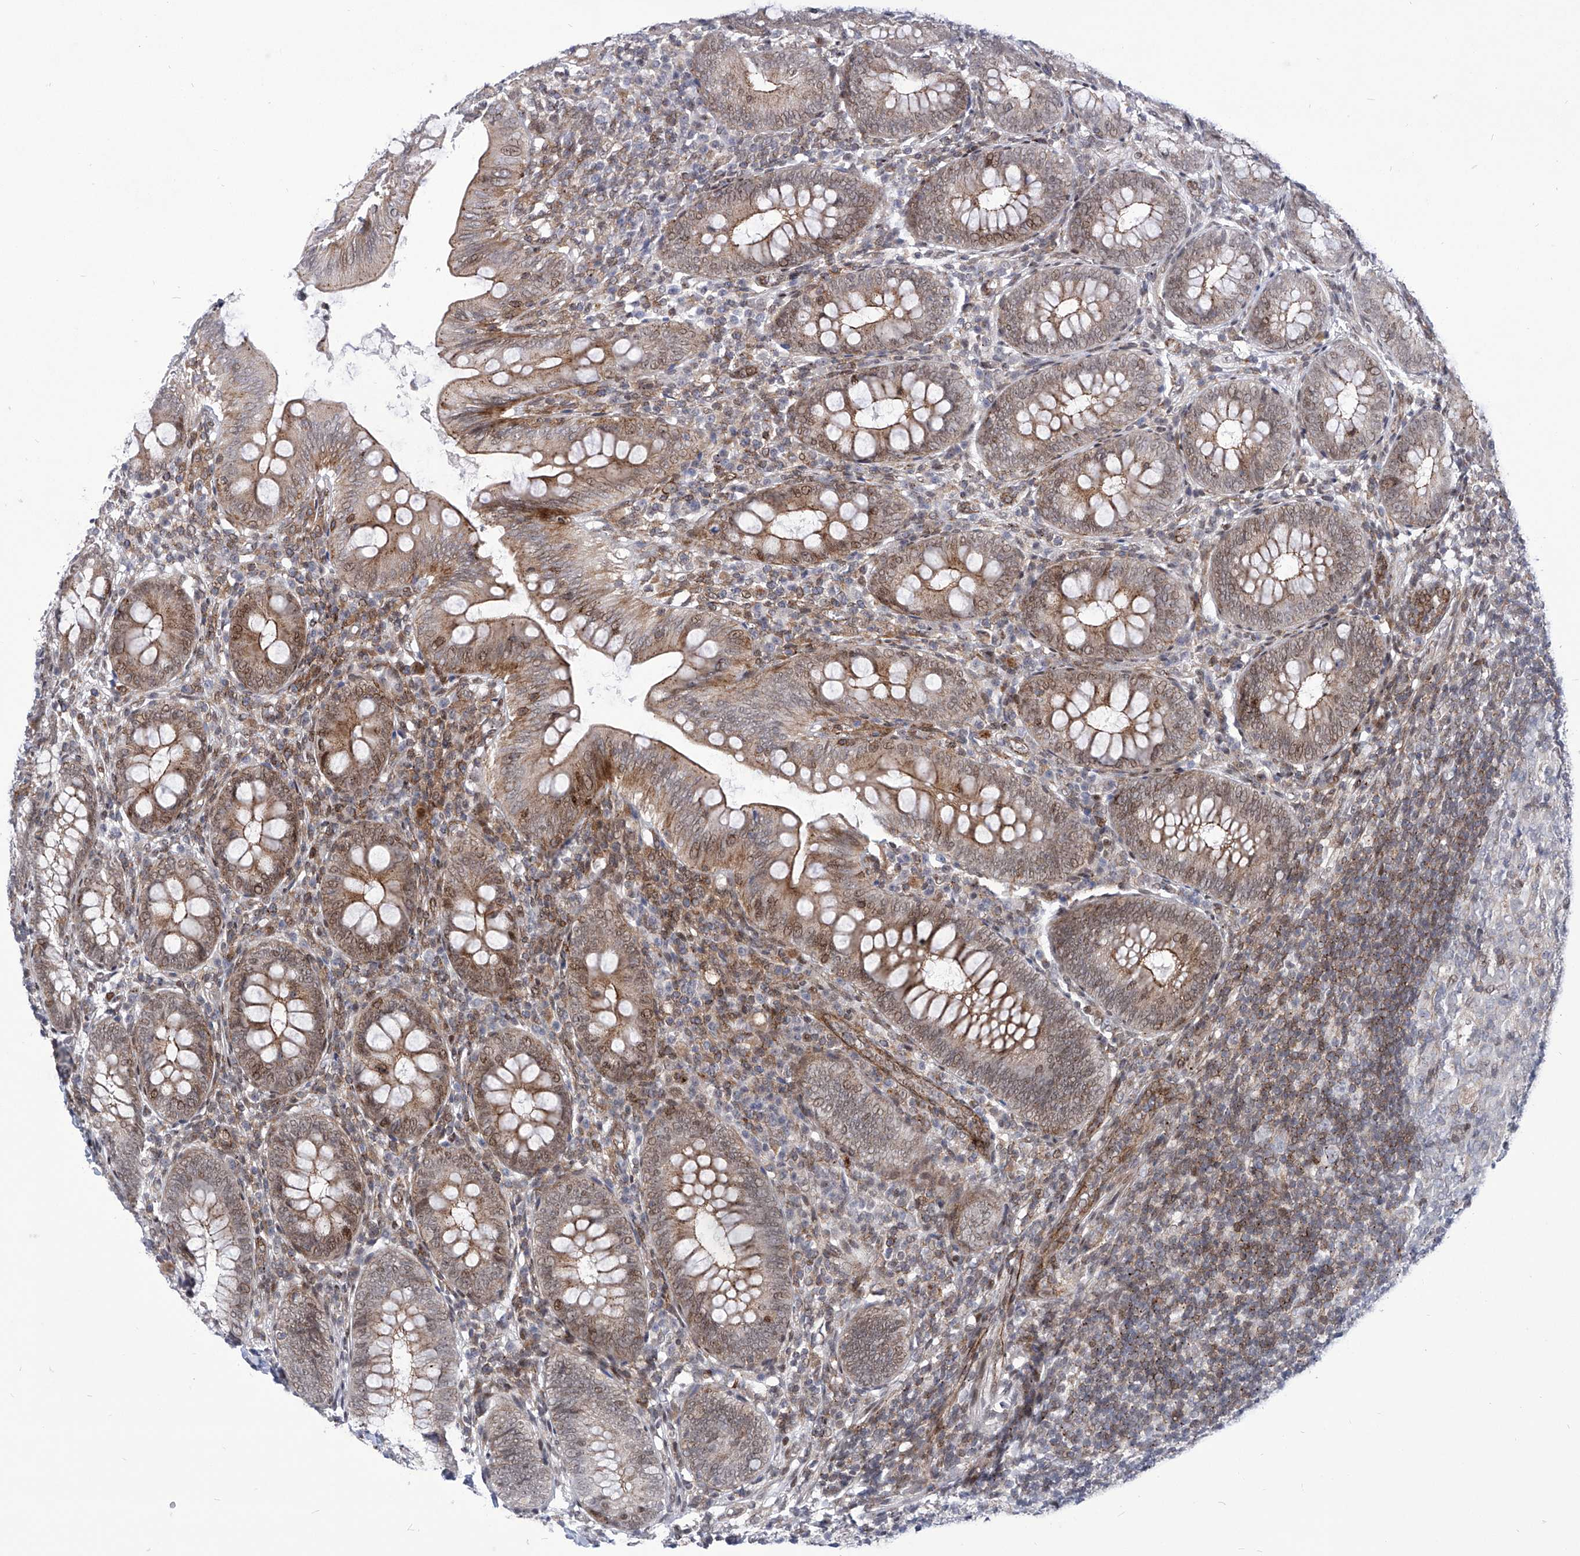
{"staining": {"intensity": "moderate", "quantity": ">75%", "location": "cytoplasmic/membranous,nuclear"}, "tissue": "appendix", "cell_type": "Glandular cells", "image_type": "normal", "snomed": [{"axis": "morphology", "description": "Normal tissue, NOS"}, {"axis": "topography", "description": "Appendix"}], "caption": "Protein positivity by immunohistochemistry (IHC) displays moderate cytoplasmic/membranous,nuclear positivity in approximately >75% of glandular cells in benign appendix.", "gene": "CEP290", "patient": {"sex": "male", "age": 14}}